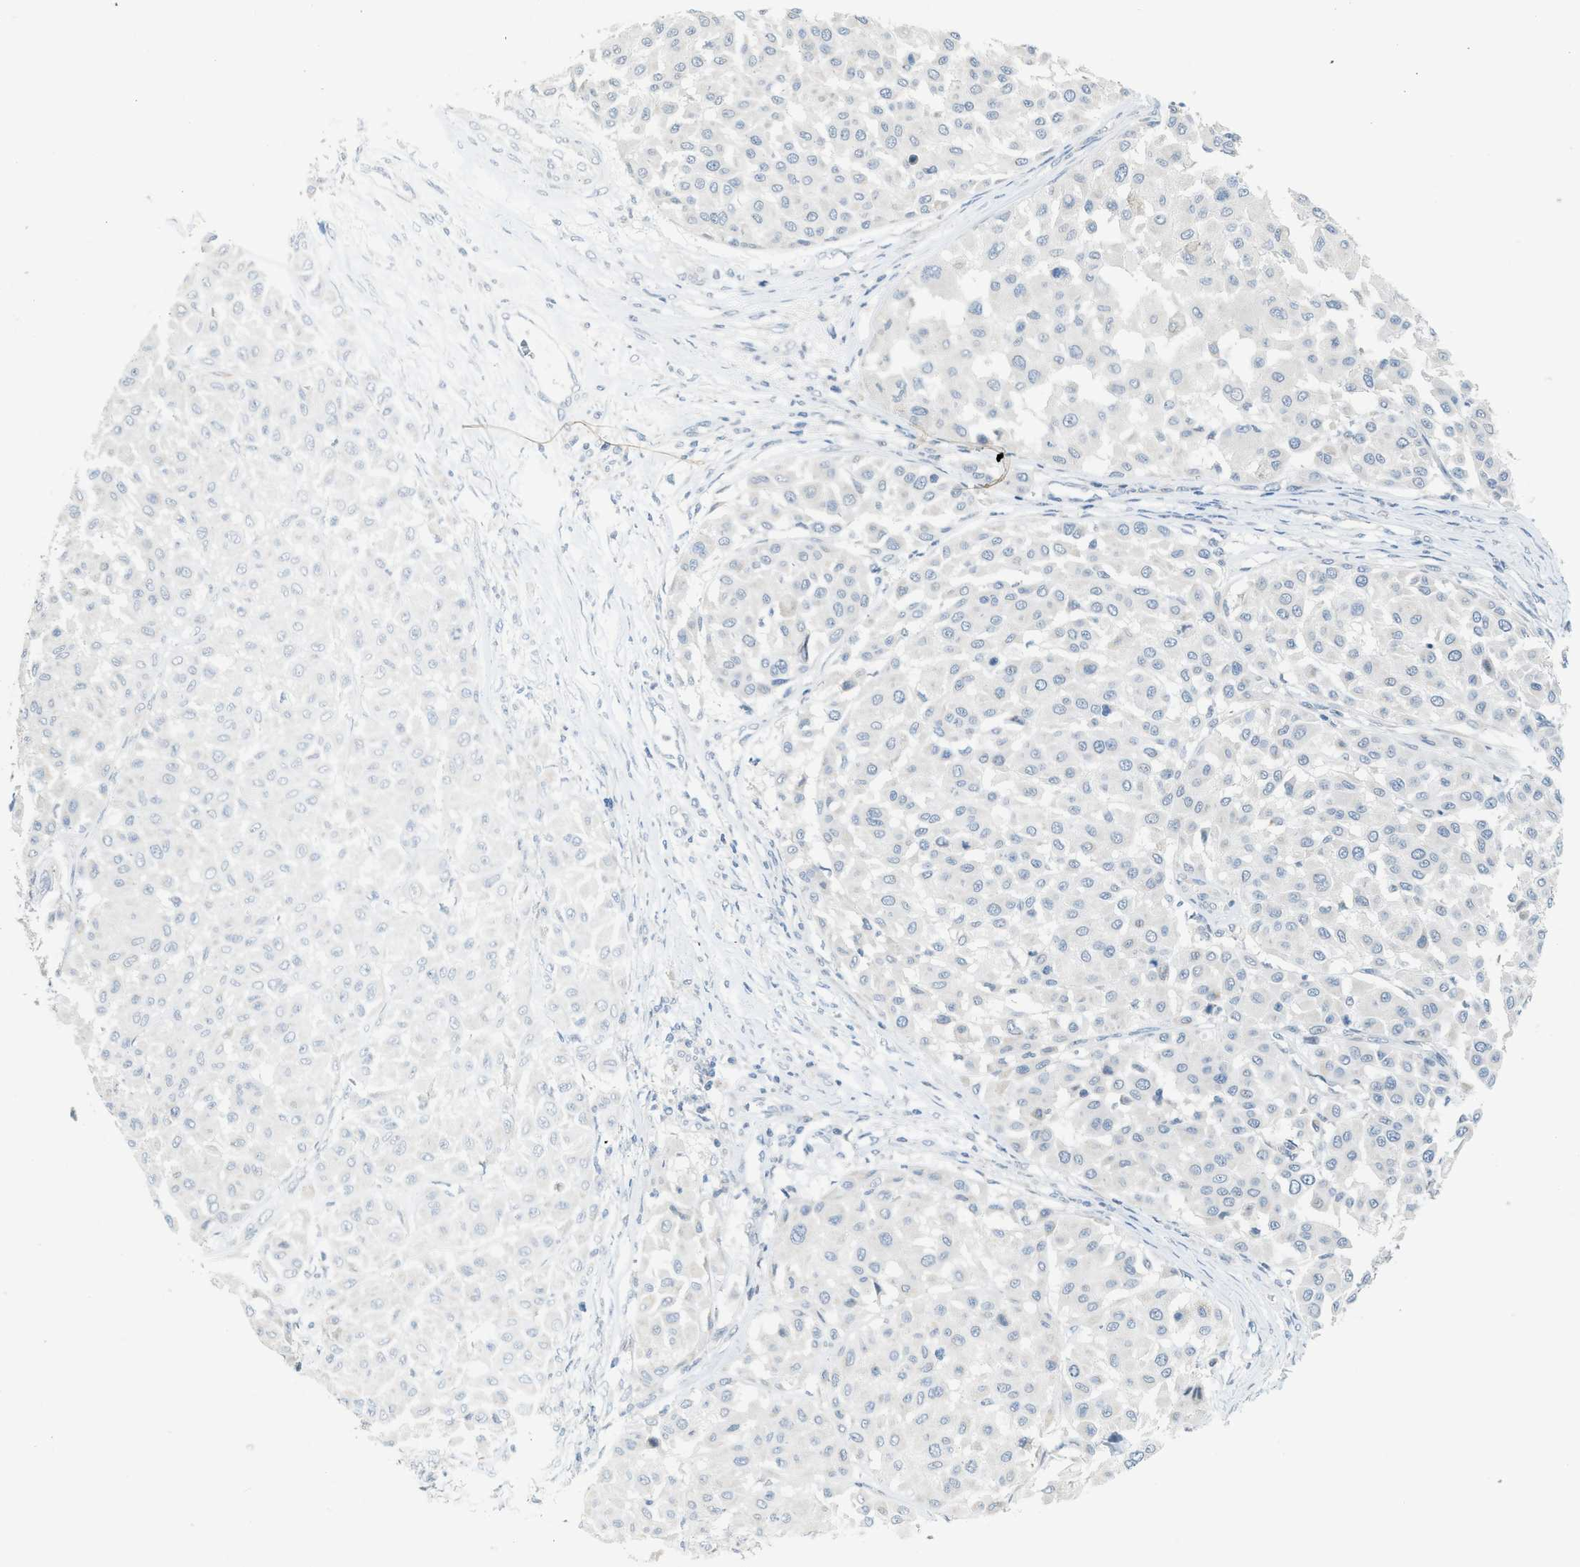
{"staining": {"intensity": "negative", "quantity": "none", "location": "none"}, "tissue": "melanoma", "cell_type": "Tumor cells", "image_type": "cancer", "snomed": [{"axis": "morphology", "description": "Malignant melanoma, Metastatic site"}, {"axis": "topography", "description": "Soft tissue"}], "caption": "Immunohistochemistry (IHC) of malignant melanoma (metastatic site) exhibits no positivity in tumor cells.", "gene": "TXNDC2", "patient": {"sex": "male", "age": 41}}